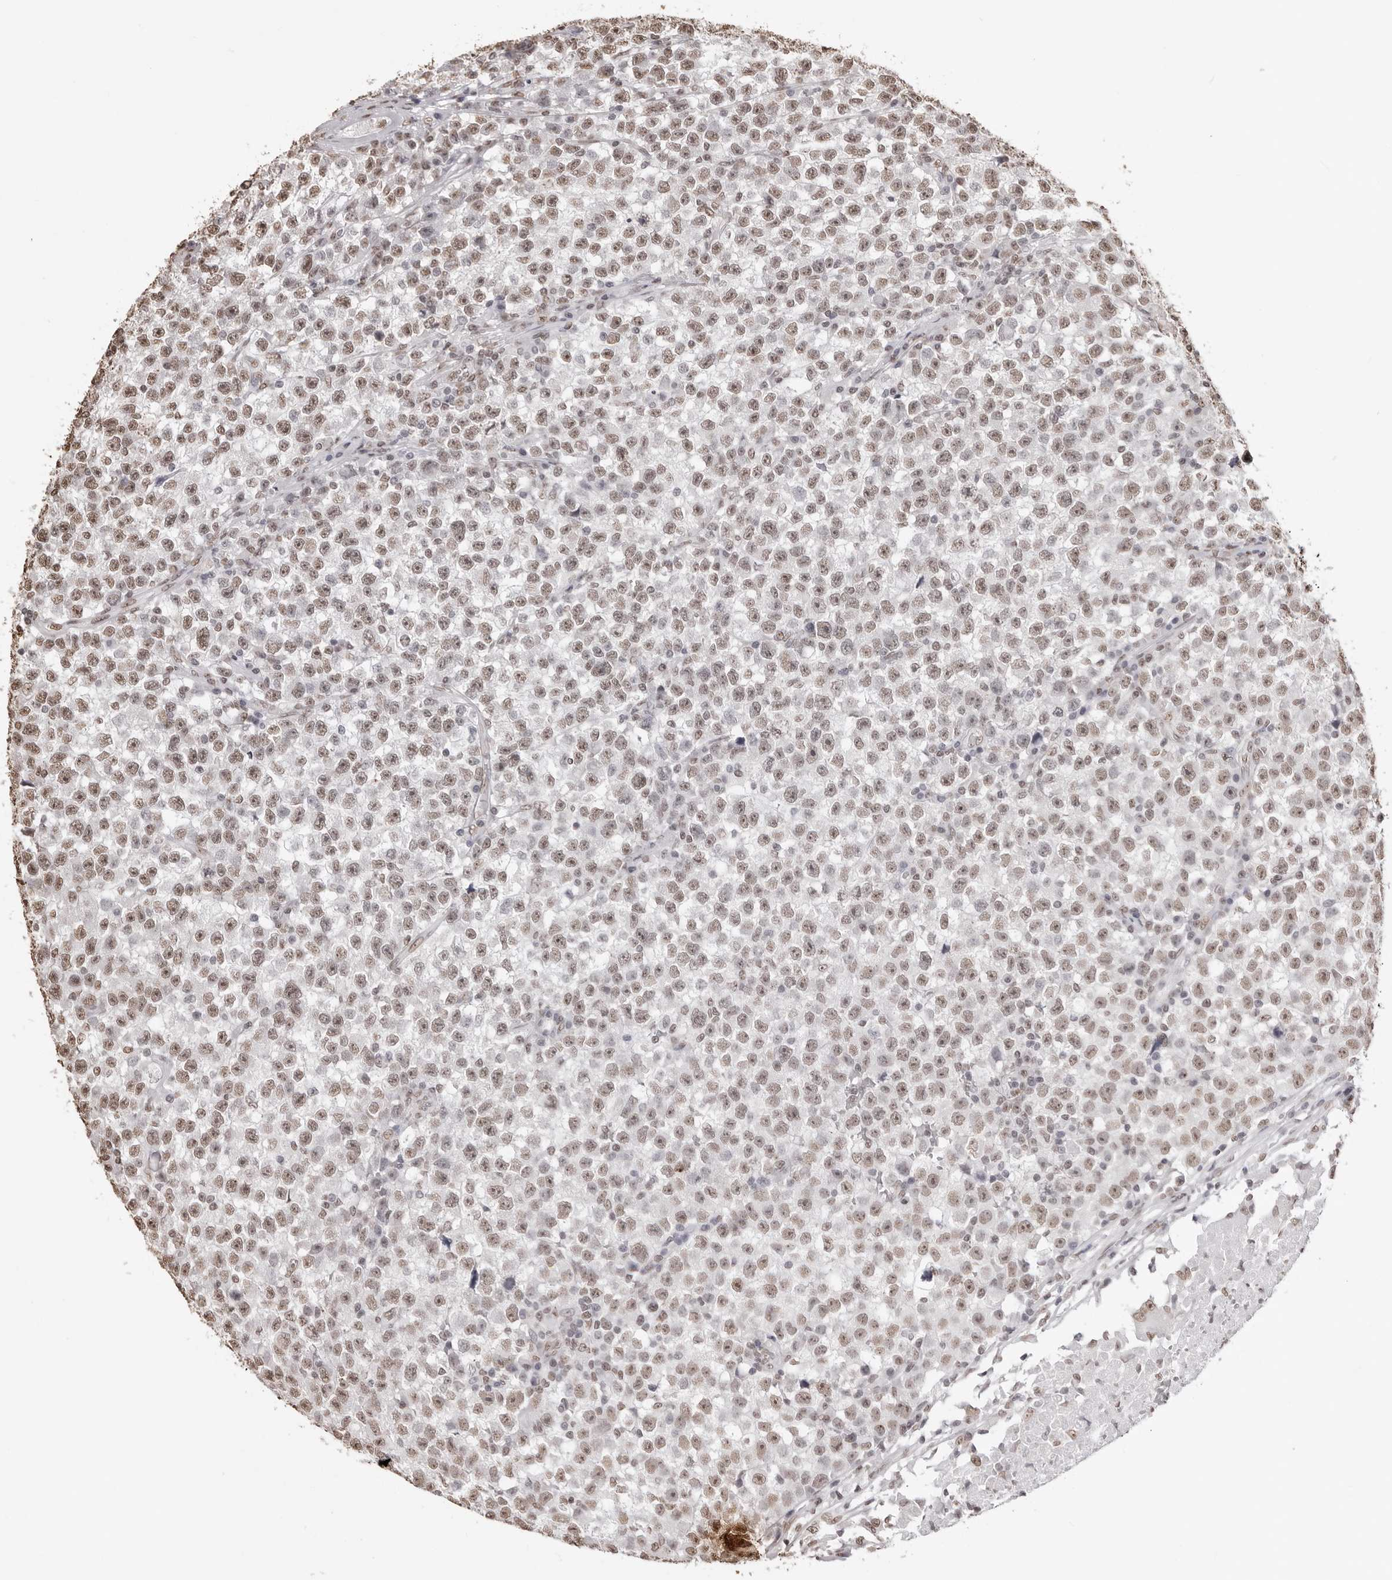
{"staining": {"intensity": "moderate", "quantity": ">75%", "location": "nuclear"}, "tissue": "testis cancer", "cell_type": "Tumor cells", "image_type": "cancer", "snomed": [{"axis": "morphology", "description": "Seminoma, NOS"}, {"axis": "topography", "description": "Testis"}], "caption": "This image displays immunohistochemistry (IHC) staining of human testis seminoma, with medium moderate nuclear expression in about >75% of tumor cells.", "gene": "OLIG3", "patient": {"sex": "male", "age": 22}}